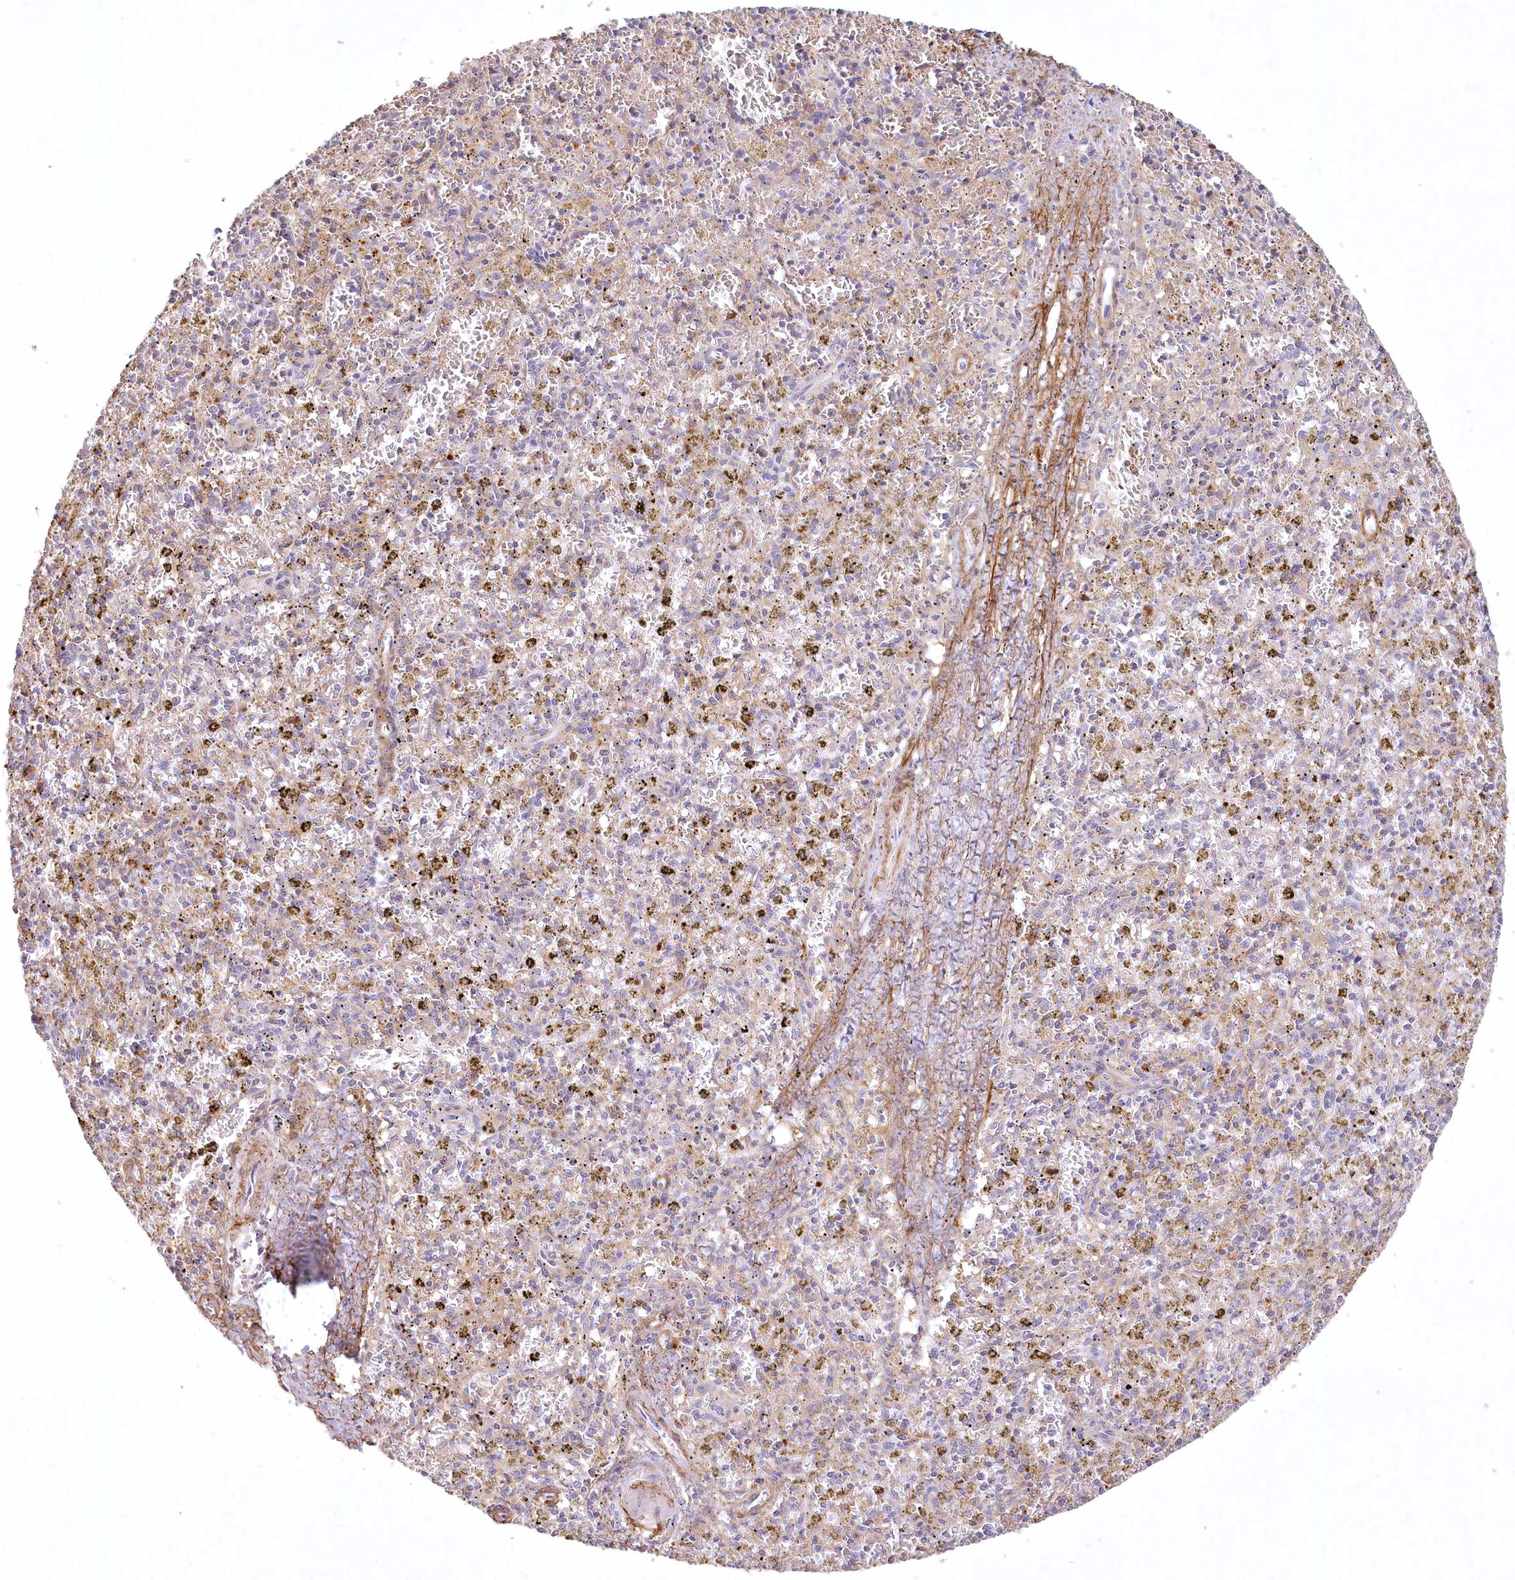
{"staining": {"intensity": "negative", "quantity": "none", "location": "none"}, "tissue": "spleen", "cell_type": "Cells in red pulp", "image_type": "normal", "snomed": [{"axis": "morphology", "description": "Normal tissue, NOS"}, {"axis": "topography", "description": "Spleen"}], "caption": "High magnification brightfield microscopy of unremarkable spleen stained with DAB (brown) and counterstained with hematoxylin (blue): cells in red pulp show no significant staining.", "gene": "INPP4B", "patient": {"sex": "male", "age": 72}}